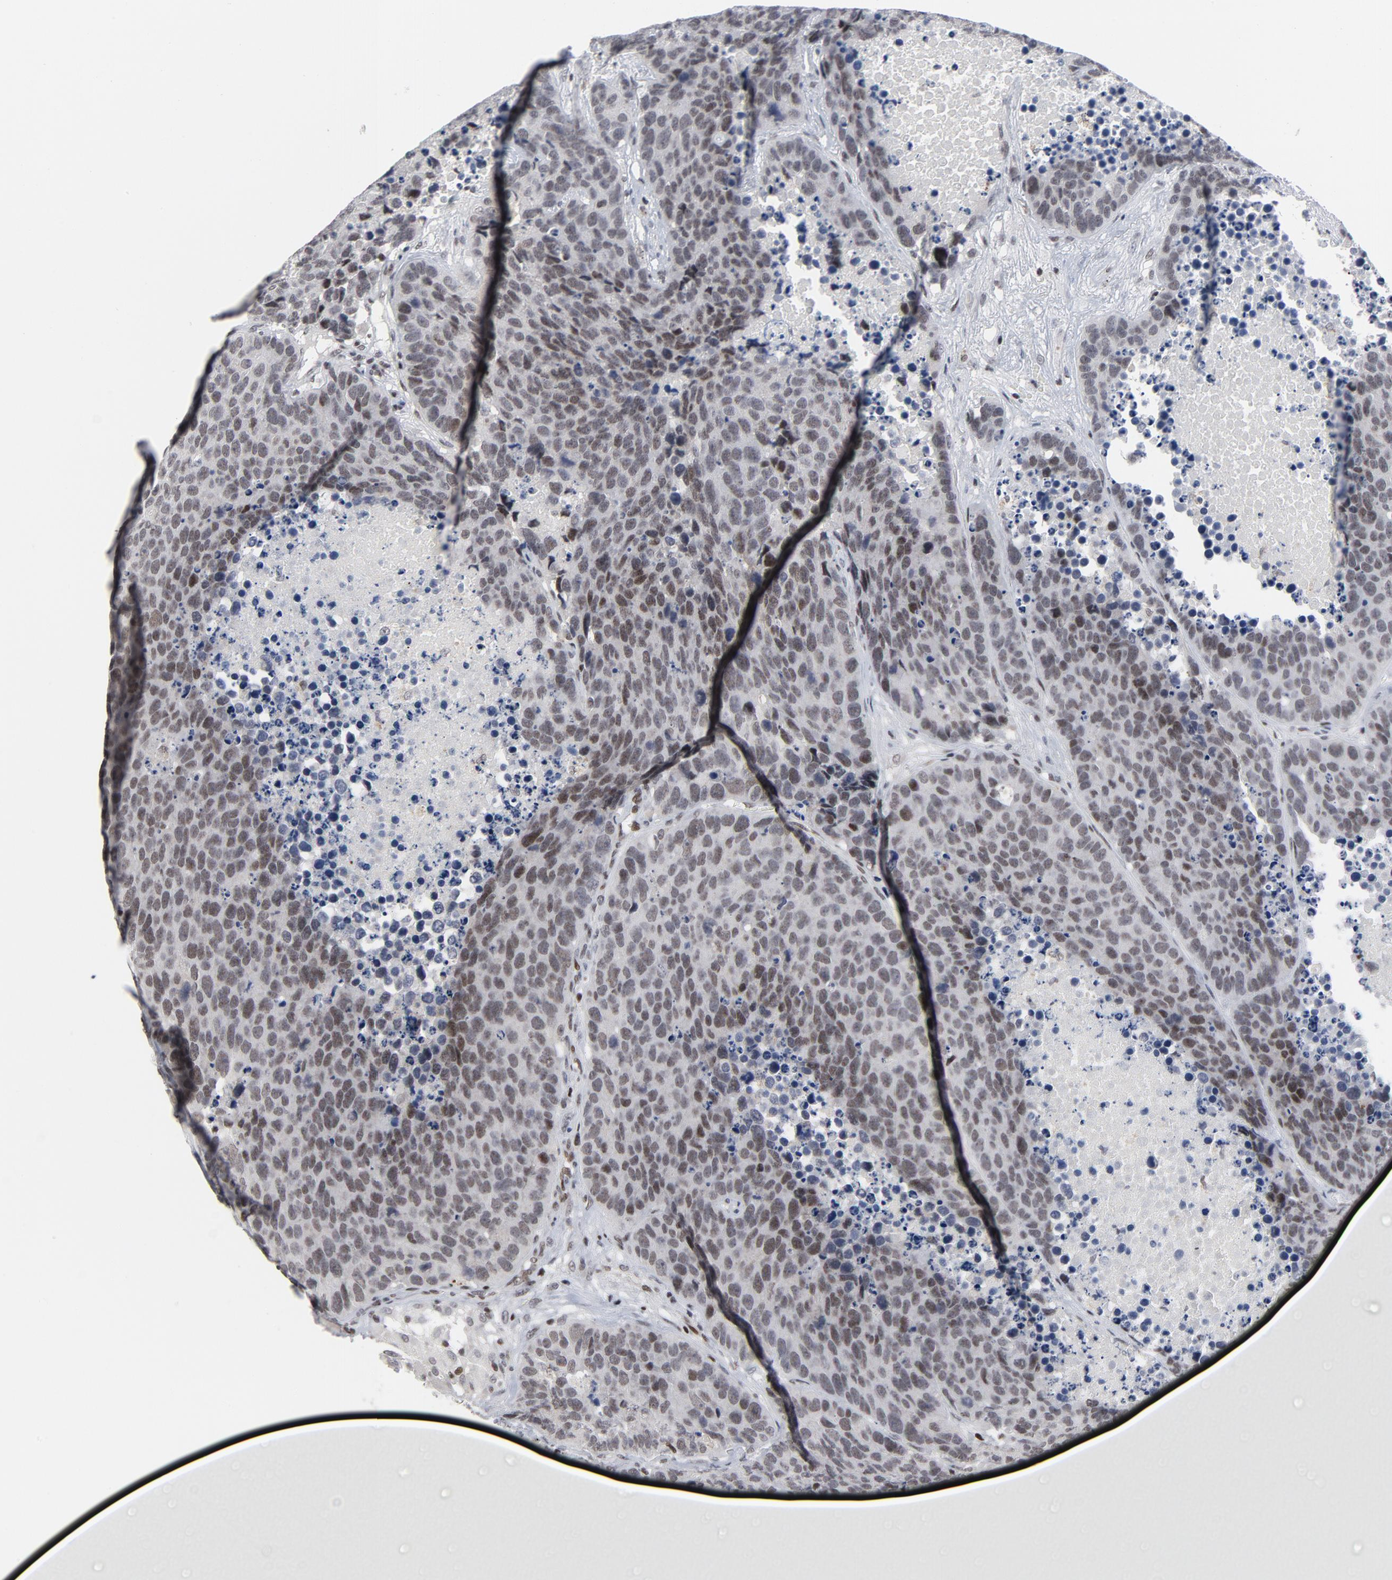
{"staining": {"intensity": "weak", "quantity": ">75%", "location": "nuclear"}, "tissue": "carcinoid", "cell_type": "Tumor cells", "image_type": "cancer", "snomed": [{"axis": "morphology", "description": "Carcinoid, malignant, NOS"}, {"axis": "topography", "description": "Lung"}], "caption": "Immunohistochemical staining of human carcinoid (malignant) reveals low levels of weak nuclear staining in approximately >75% of tumor cells.", "gene": "GABPA", "patient": {"sex": "male", "age": 60}}